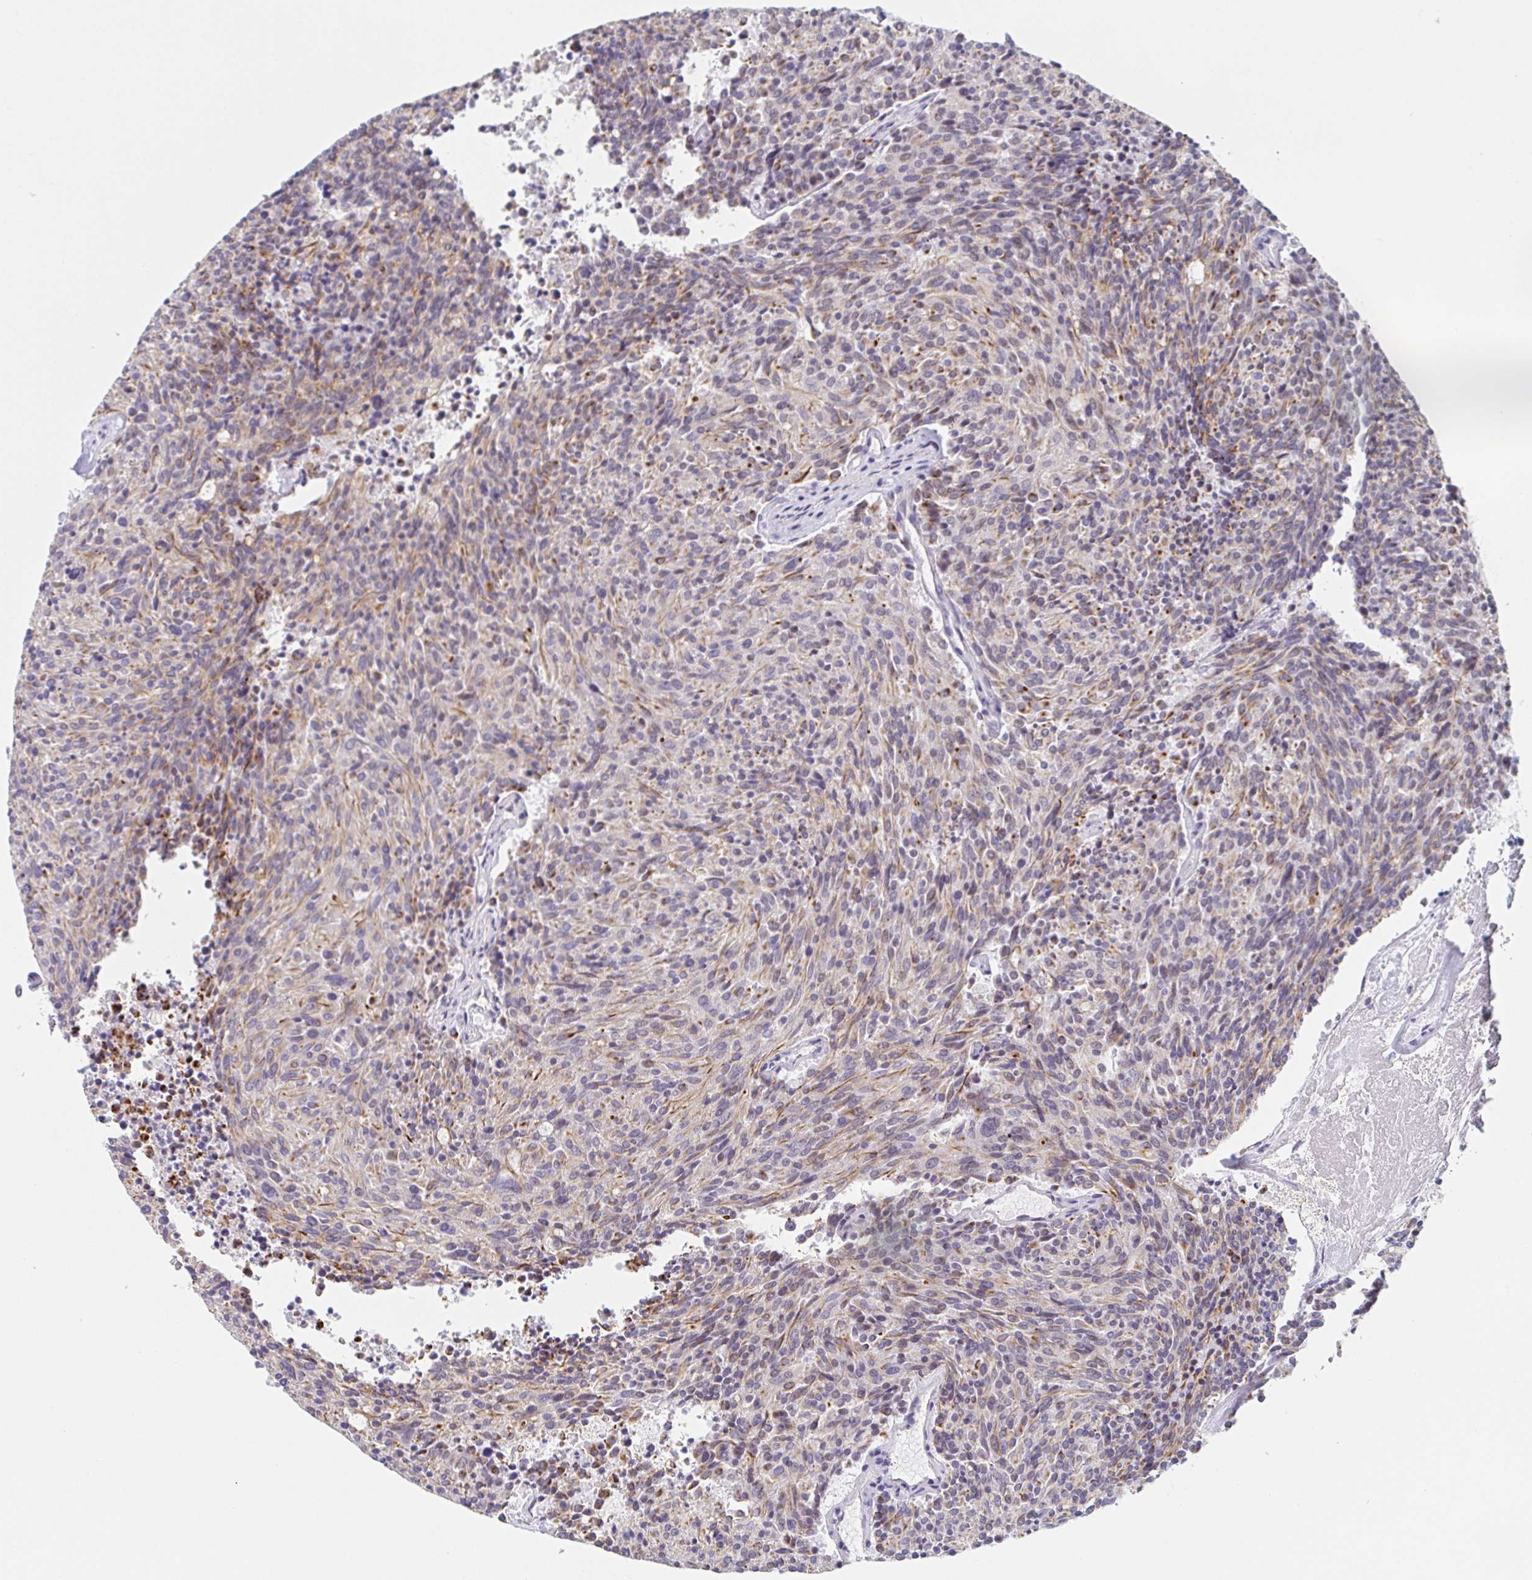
{"staining": {"intensity": "weak", "quantity": "25%-75%", "location": "cytoplasmic/membranous"}, "tissue": "carcinoid", "cell_type": "Tumor cells", "image_type": "cancer", "snomed": [{"axis": "morphology", "description": "Carcinoid, malignant, NOS"}, {"axis": "topography", "description": "Pancreas"}], "caption": "Immunohistochemical staining of human carcinoid (malignant) exhibits weak cytoplasmic/membranous protein staining in about 25%-75% of tumor cells. Immunohistochemistry stains the protein in brown and the nuclei are stained blue.", "gene": "RHOV", "patient": {"sex": "female", "age": 54}}